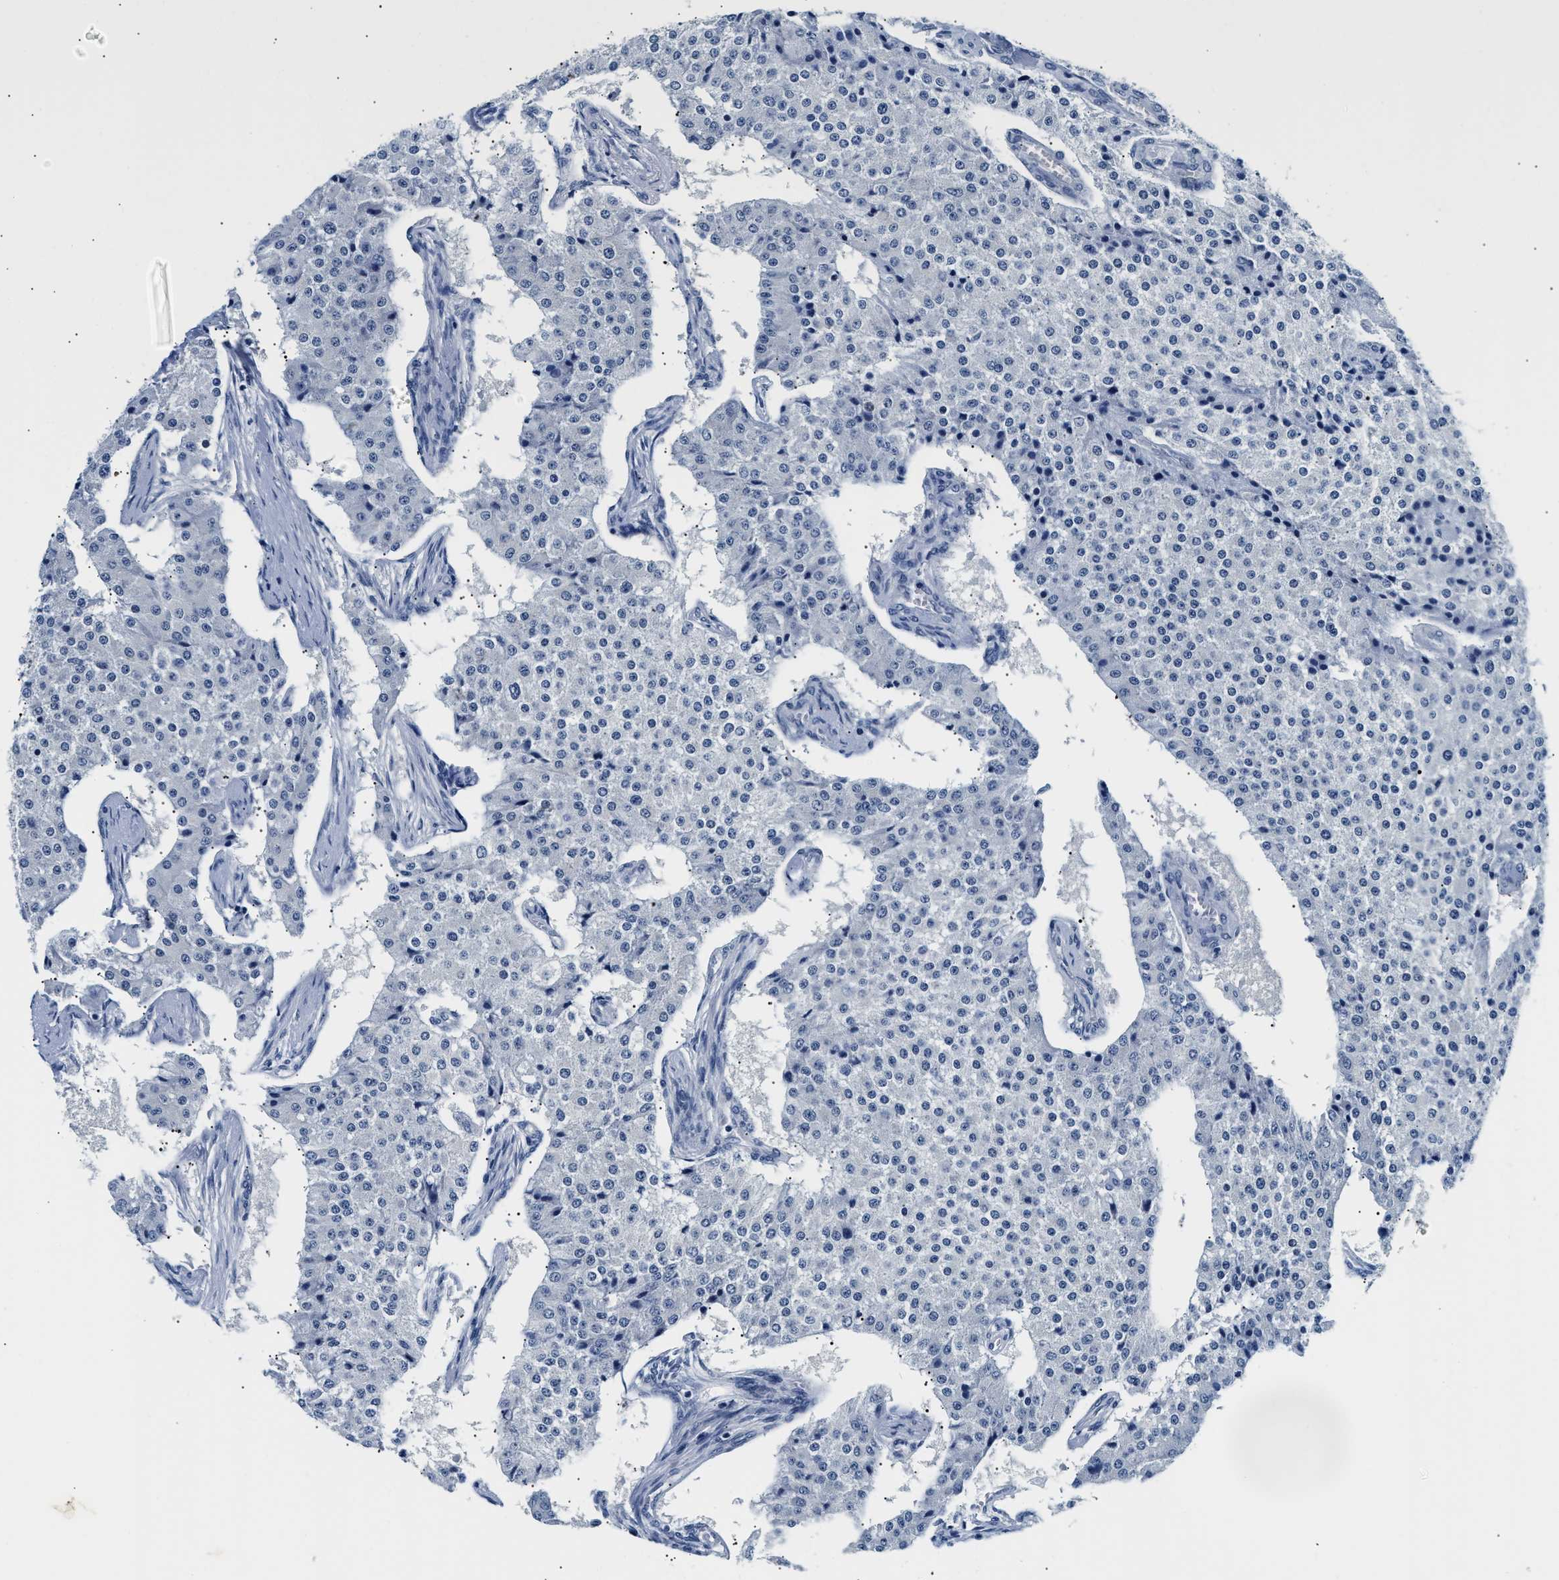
{"staining": {"intensity": "negative", "quantity": "none", "location": "none"}, "tissue": "carcinoid", "cell_type": "Tumor cells", "image_type": "cancer", "snomed": [{"axis": "morphology", "description": "Carcinoid, malignant, NOS"}, {"axis": "topography", "description": "Colon"}], "caption": "Immunohistochemical staining of human carcinoid reveals no significant expression in tumor cells.", "gene": "UCHL3", "patient": {"sex": "female", "age": 52}}